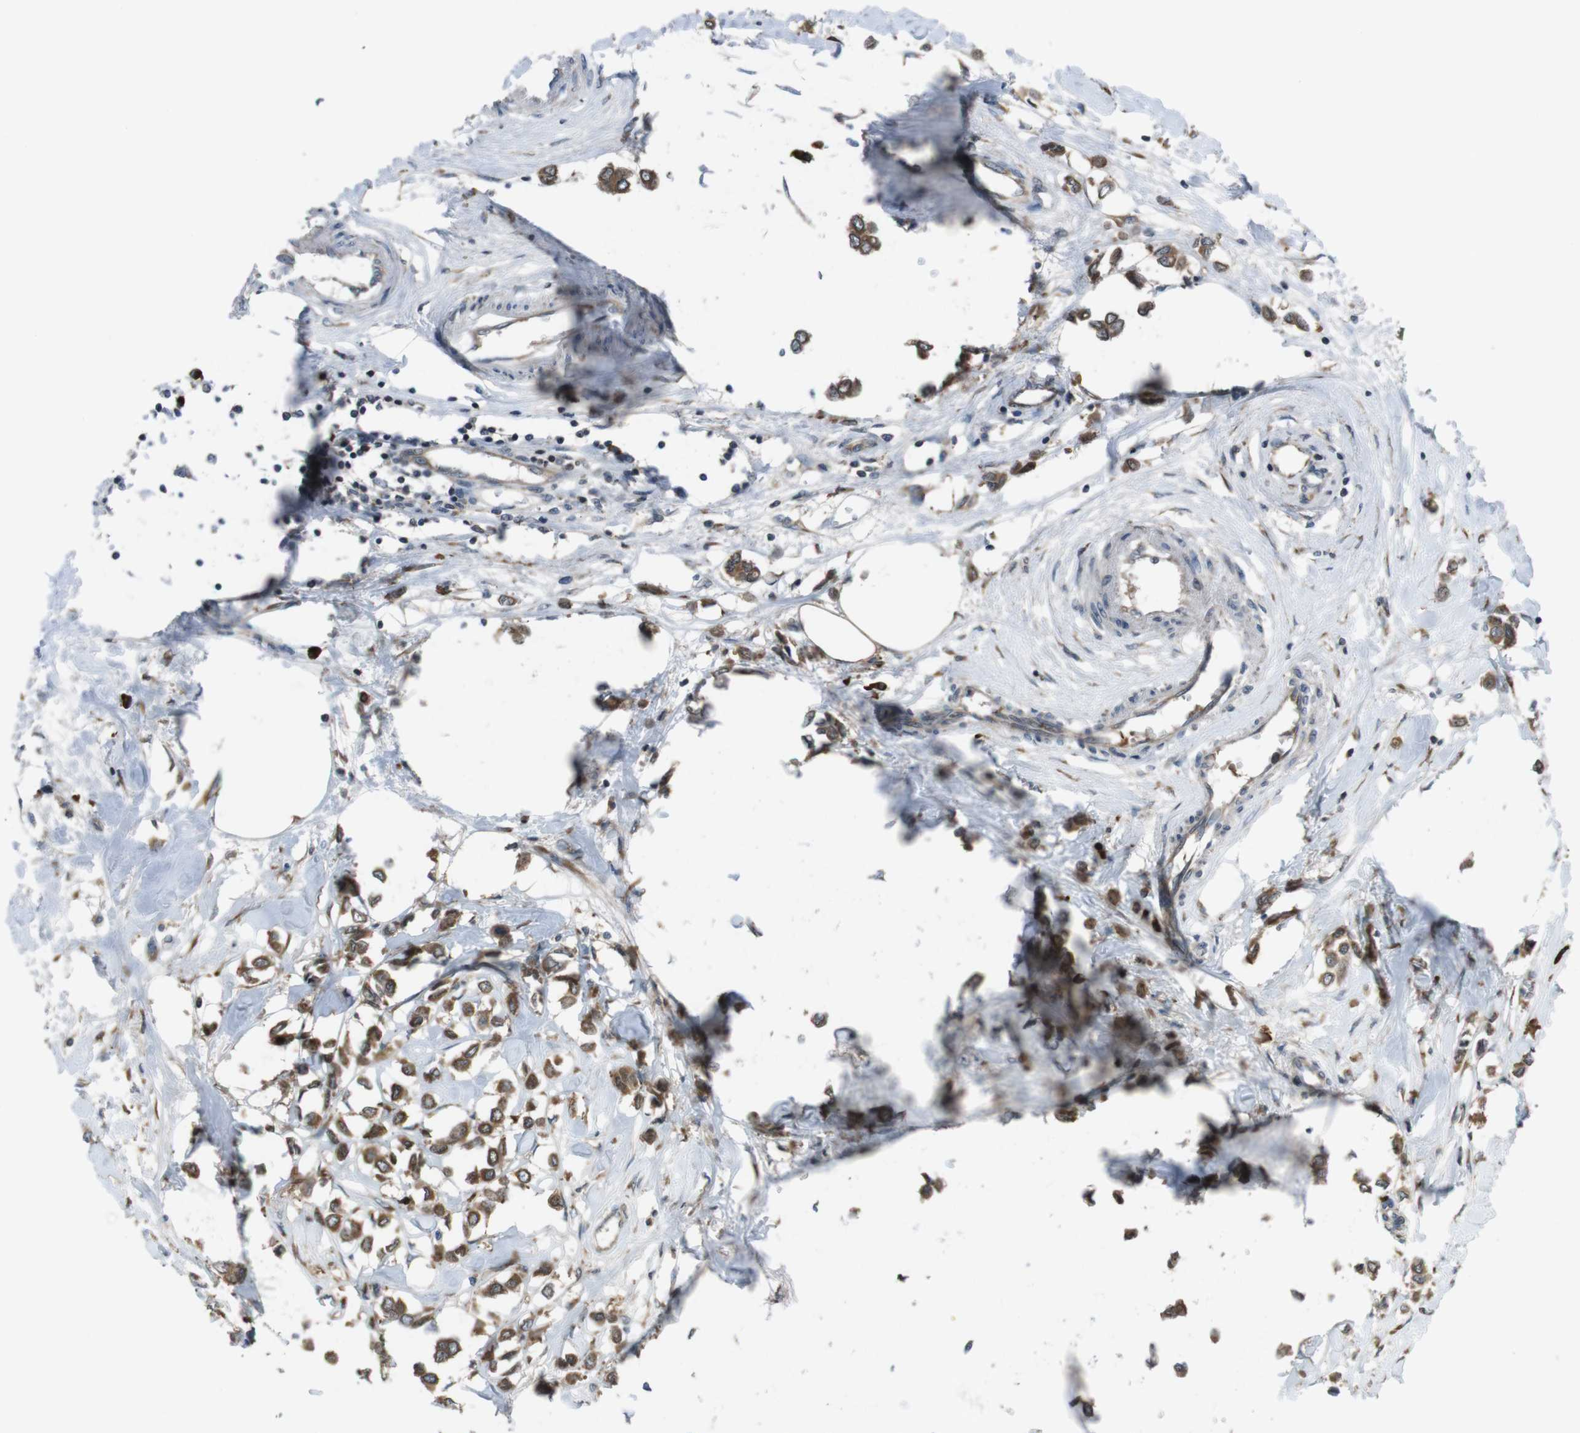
{"staining": {"intensity": "moderate", "quantity": ">75%", "location": "cytoplasmic/membranous"}, "tissue": "breast cancer", "cell_type": "Tumor cells", "image_type": "cancer", "snomed": [{"axis": "morphology", "description": "Lobular carcinoma"}, {"axis": "topography", "description": "Breast"}], "caption": "Human lobular carcinoma (breast) stained with a protein marker shows moderate staining in tumor cells.", "gene": "SSR3", "patient": {"sex": "female", "age": 51}}